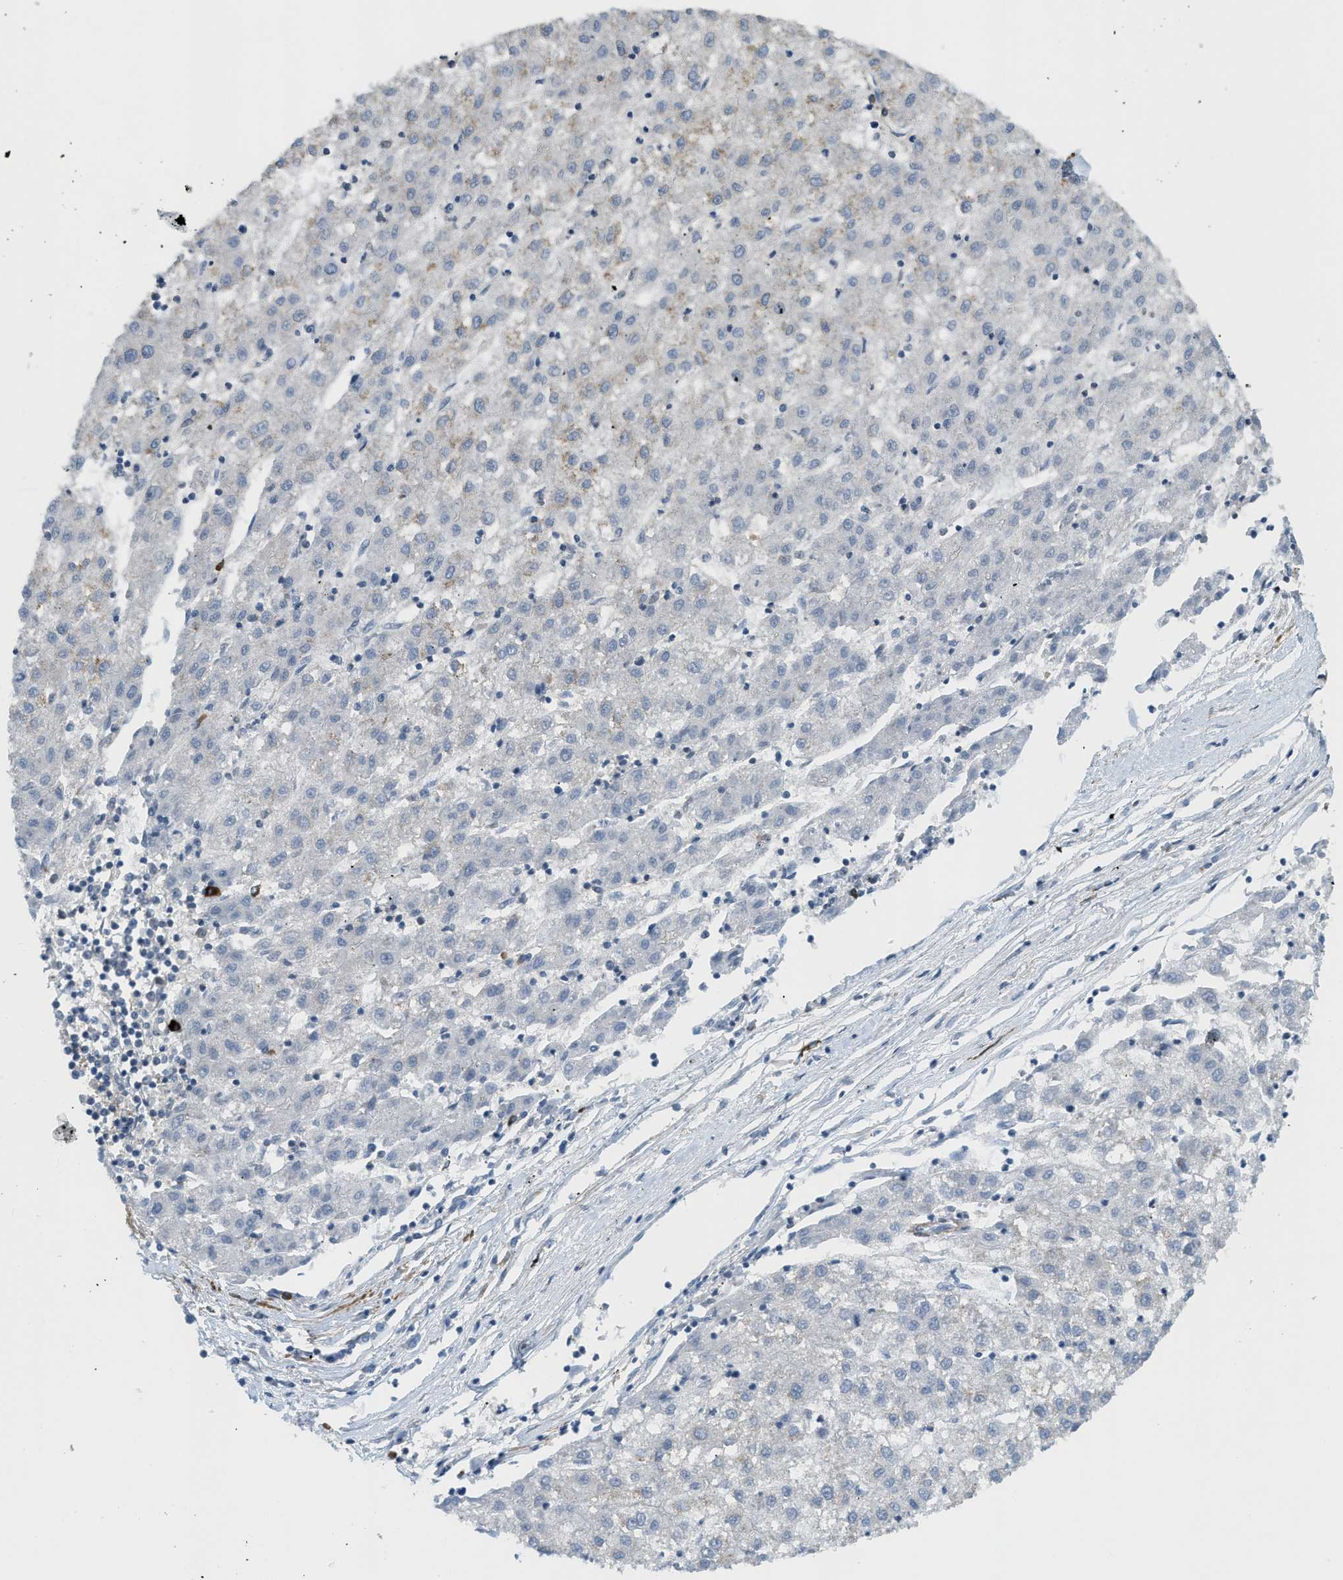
{"staining": {"intensity": "weak", "quantity": "<25%", "location": "cytoplasmic/membranous"}, "tissue": "liver cancer", "cell_type": "Tumor cells", "image_type": "cancer", "snomed": [{"axis": "morphology", "description": "Carcinoma, Hepatocellular, NOS"}, {"axis": "topography", "description": "Liver"}], "caption": "The histopathology image exhibits no staining of tumor cells in liver cancer (hepatocellular carcinoma).", "gene": "BMPR1A", "patient": {"sex": "male", "age": 72}}